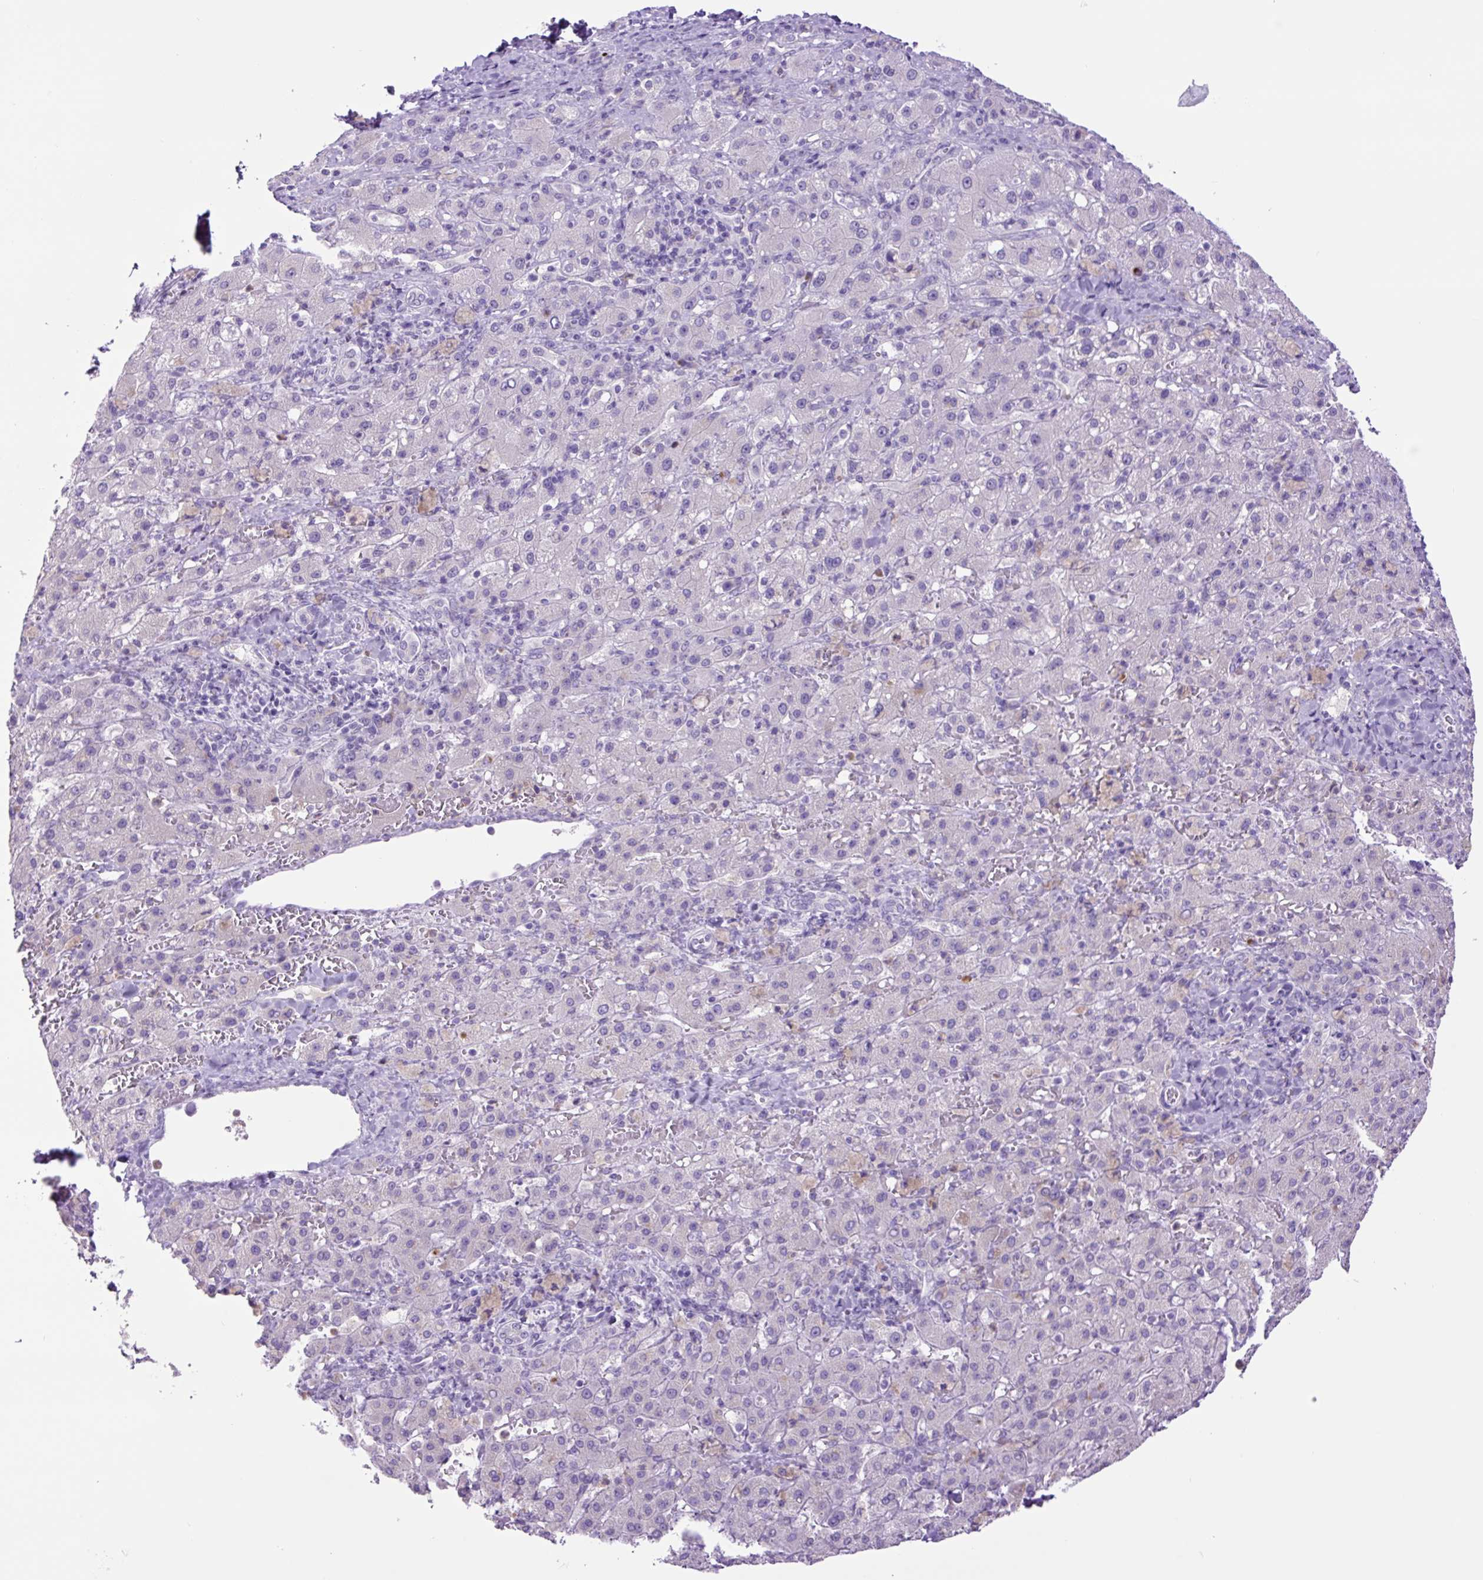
{"staining": {"intensity": "negative", "quantity": "none", "location": "none"}, "tissue": "liver cancer", "cell_type": "Tumor cells", "image_type": "cancer", "snomed": [{"axis": "morphology", "description": "Carcinoma, Hepatocellular, NOS"}, {"axis": "topography", "description": "Liver"}], "caption": "This is an IHC micrograph of liver cancer. There is no expression in tumor cells.", "gene": "MFSD3", "patient": {"sex": "female", "age": 58}}